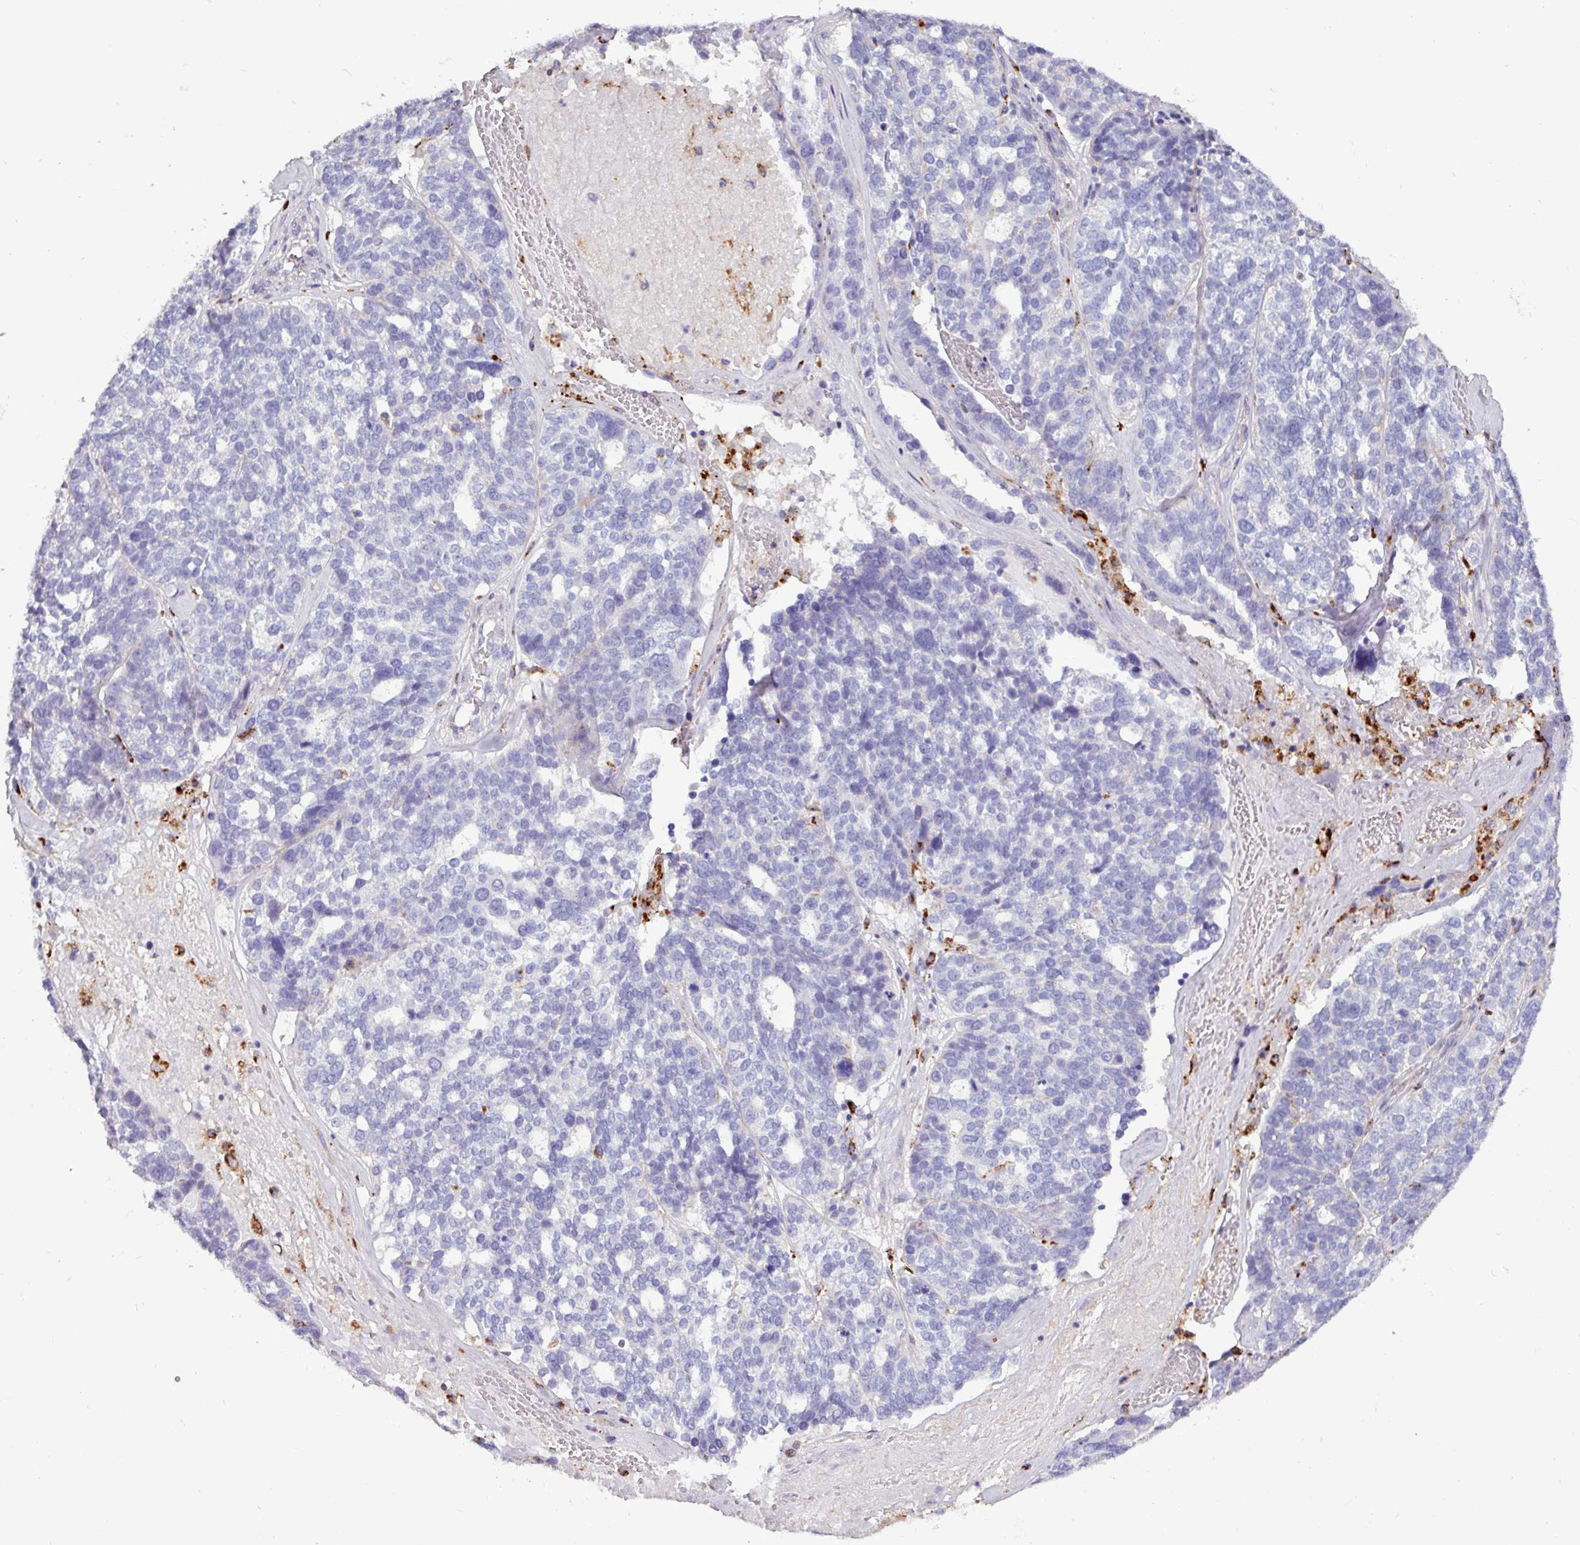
{"staining": {"intensity": "negative", "quantity": "none", "location": "none"}, "tissue": "ovarian cancer", "cell_type": "Tumor cells", "image_type": "cancer", "snomed": [{"axis": "morphology", "description": "Cystadenocarcinoma, serous, NOS"}, {"axis": "topography", "description": "Ovary"}], "caption": "A high-resolution micrograph shows immunohistochemistry staining of ovarian cancer (serous cystadenocarcinoma), which demonstrates no significant staining in tumor cells.", "gene": "AMIGO2", "patient": {"sex": "female", "age": 59}}